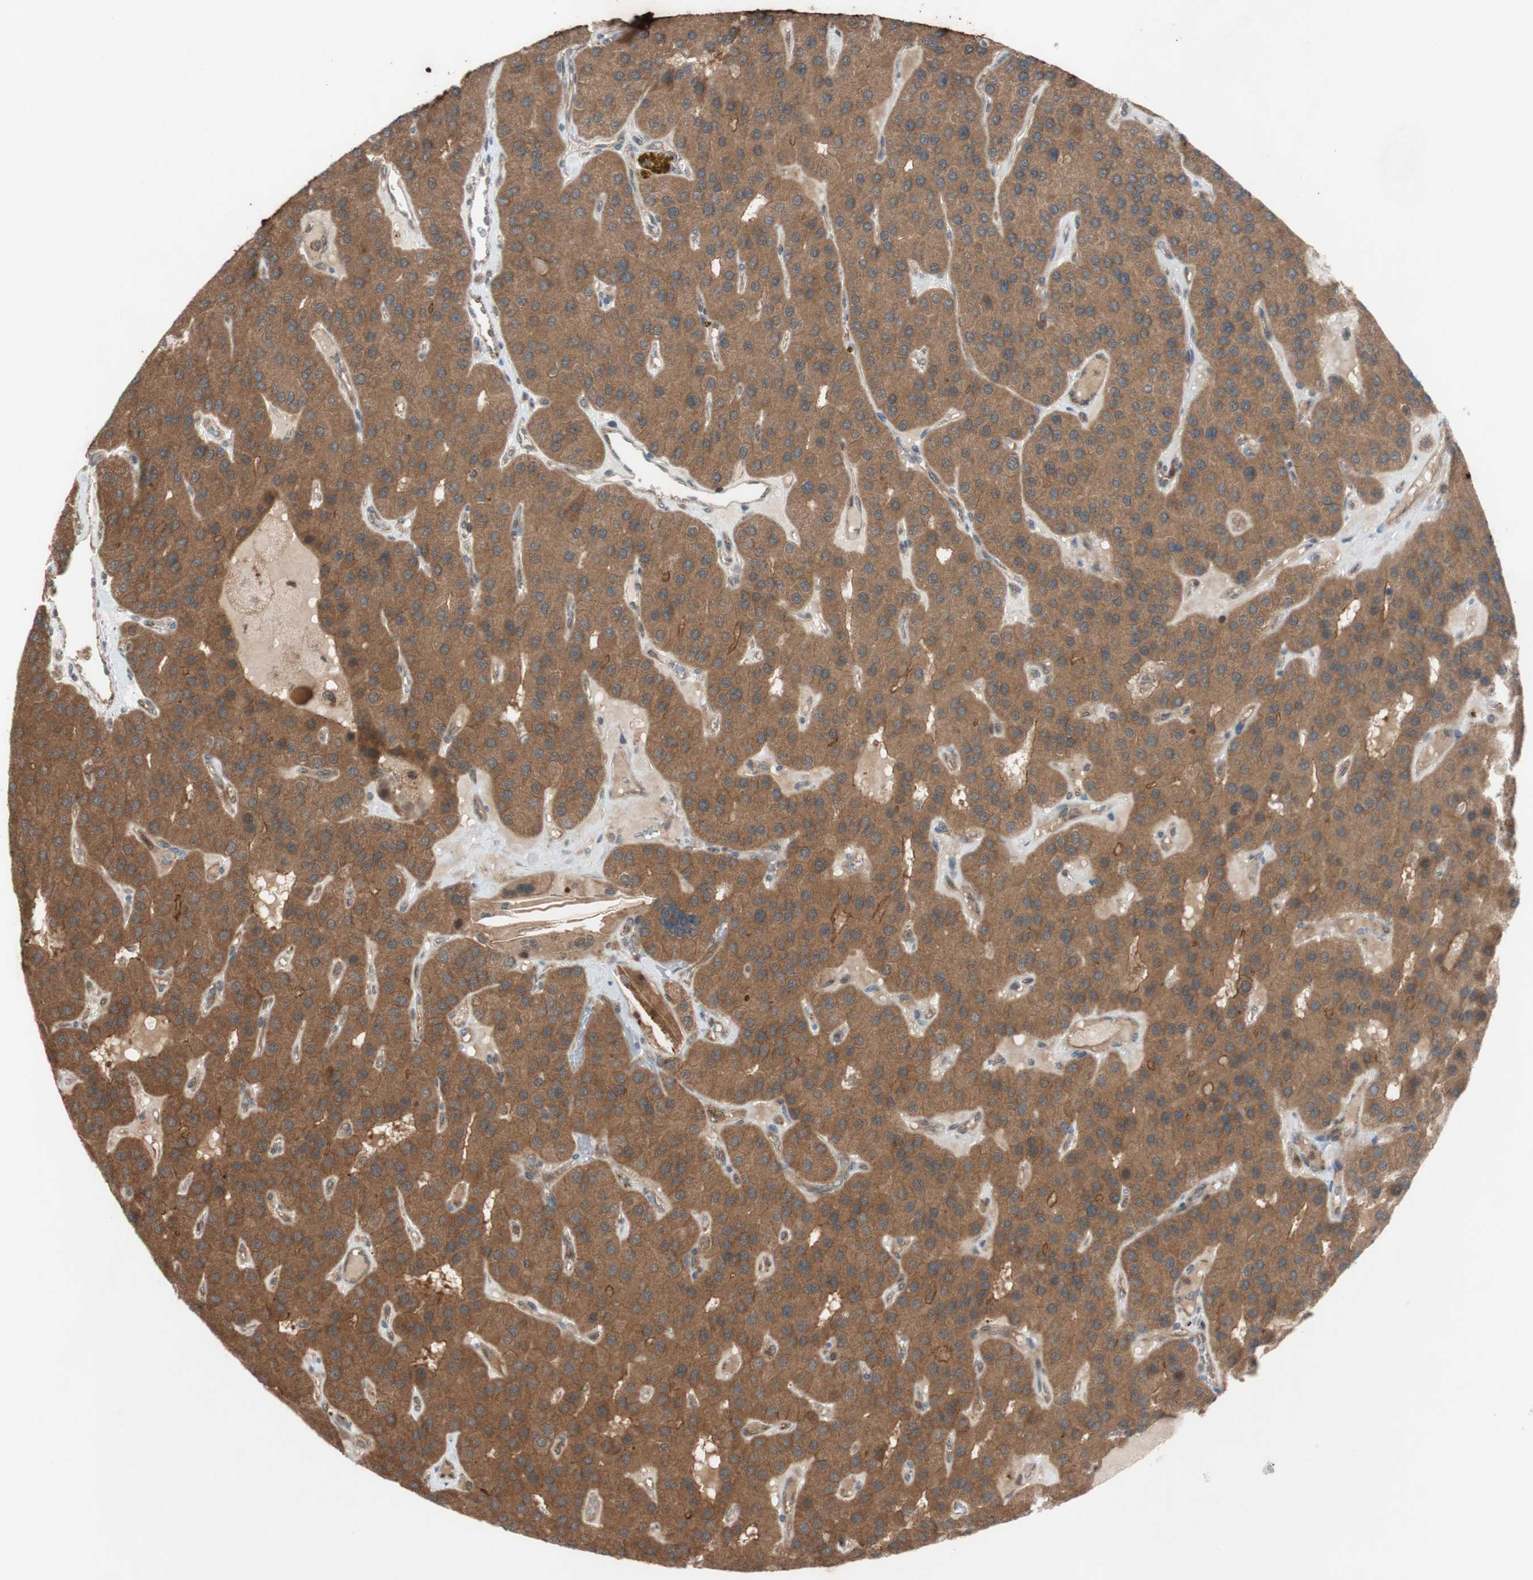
{"staining": {"intensity": "moderate", "quantity": ">75%", "location": "cytoplasmic/membranous"}, "tissue": "parathyroid gland", "cell_type": "Glandular cells", "image_type": "normal", "snomed": [{"axis": "morphology", "description": "Normal tissue, NOS"}, {"axis": "morphology", "description": "Adenoma, NOS"}, {"axis": "topography", "description": "Parathyroid gland"}], "caption": "Immunohistochemistry micrograph of normal parathyroid gland: human parathyroid gland stained using immunohistochemistry (IHC) demonstrates medium levels of moderate protein expression localized specifically in the cytoplasmic/membranous of glandular cells, appearing as a cytoplasmic/membranous brown color.", "gene": "EPHA8", "patient": {"sex": "female", "age": 86}}